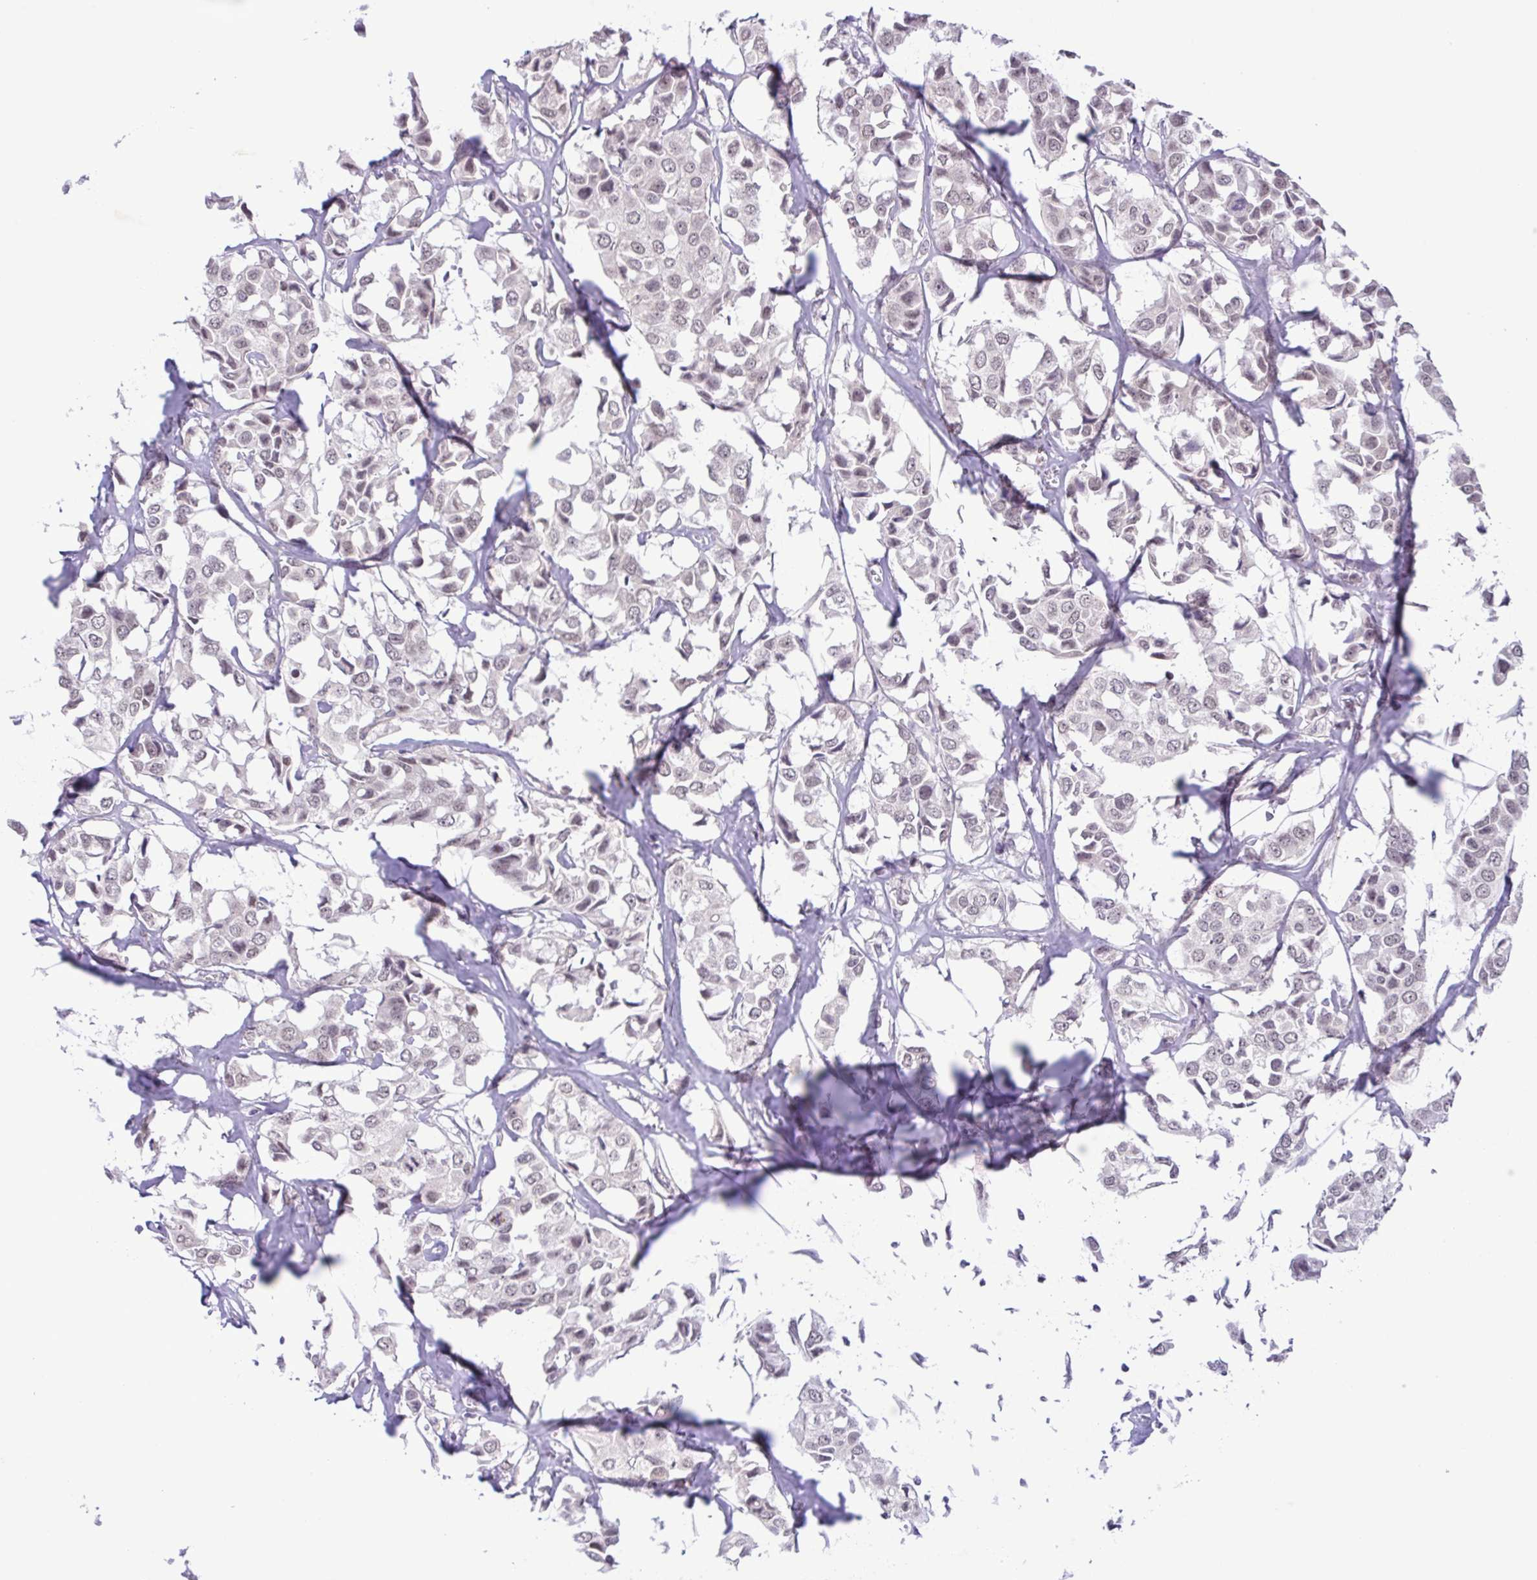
{"staining": {"intensity": "negative", "quantity": "none", "location": "none"}, "tissue": "breast cancer", "cell_type": "Tumor cells", "image_type": "cancer", "snomed": [{"axis": "morphology", "description": "Duct carcinoma"}, {"axis": "topography", "description": "Breast"}], "caption": "Immunohistochemistry of human breast intraductal carcinoma displays no positivity in tumor cells.", "gene": "IL1RN", "patient": {"sex": "female", "age": 80}}